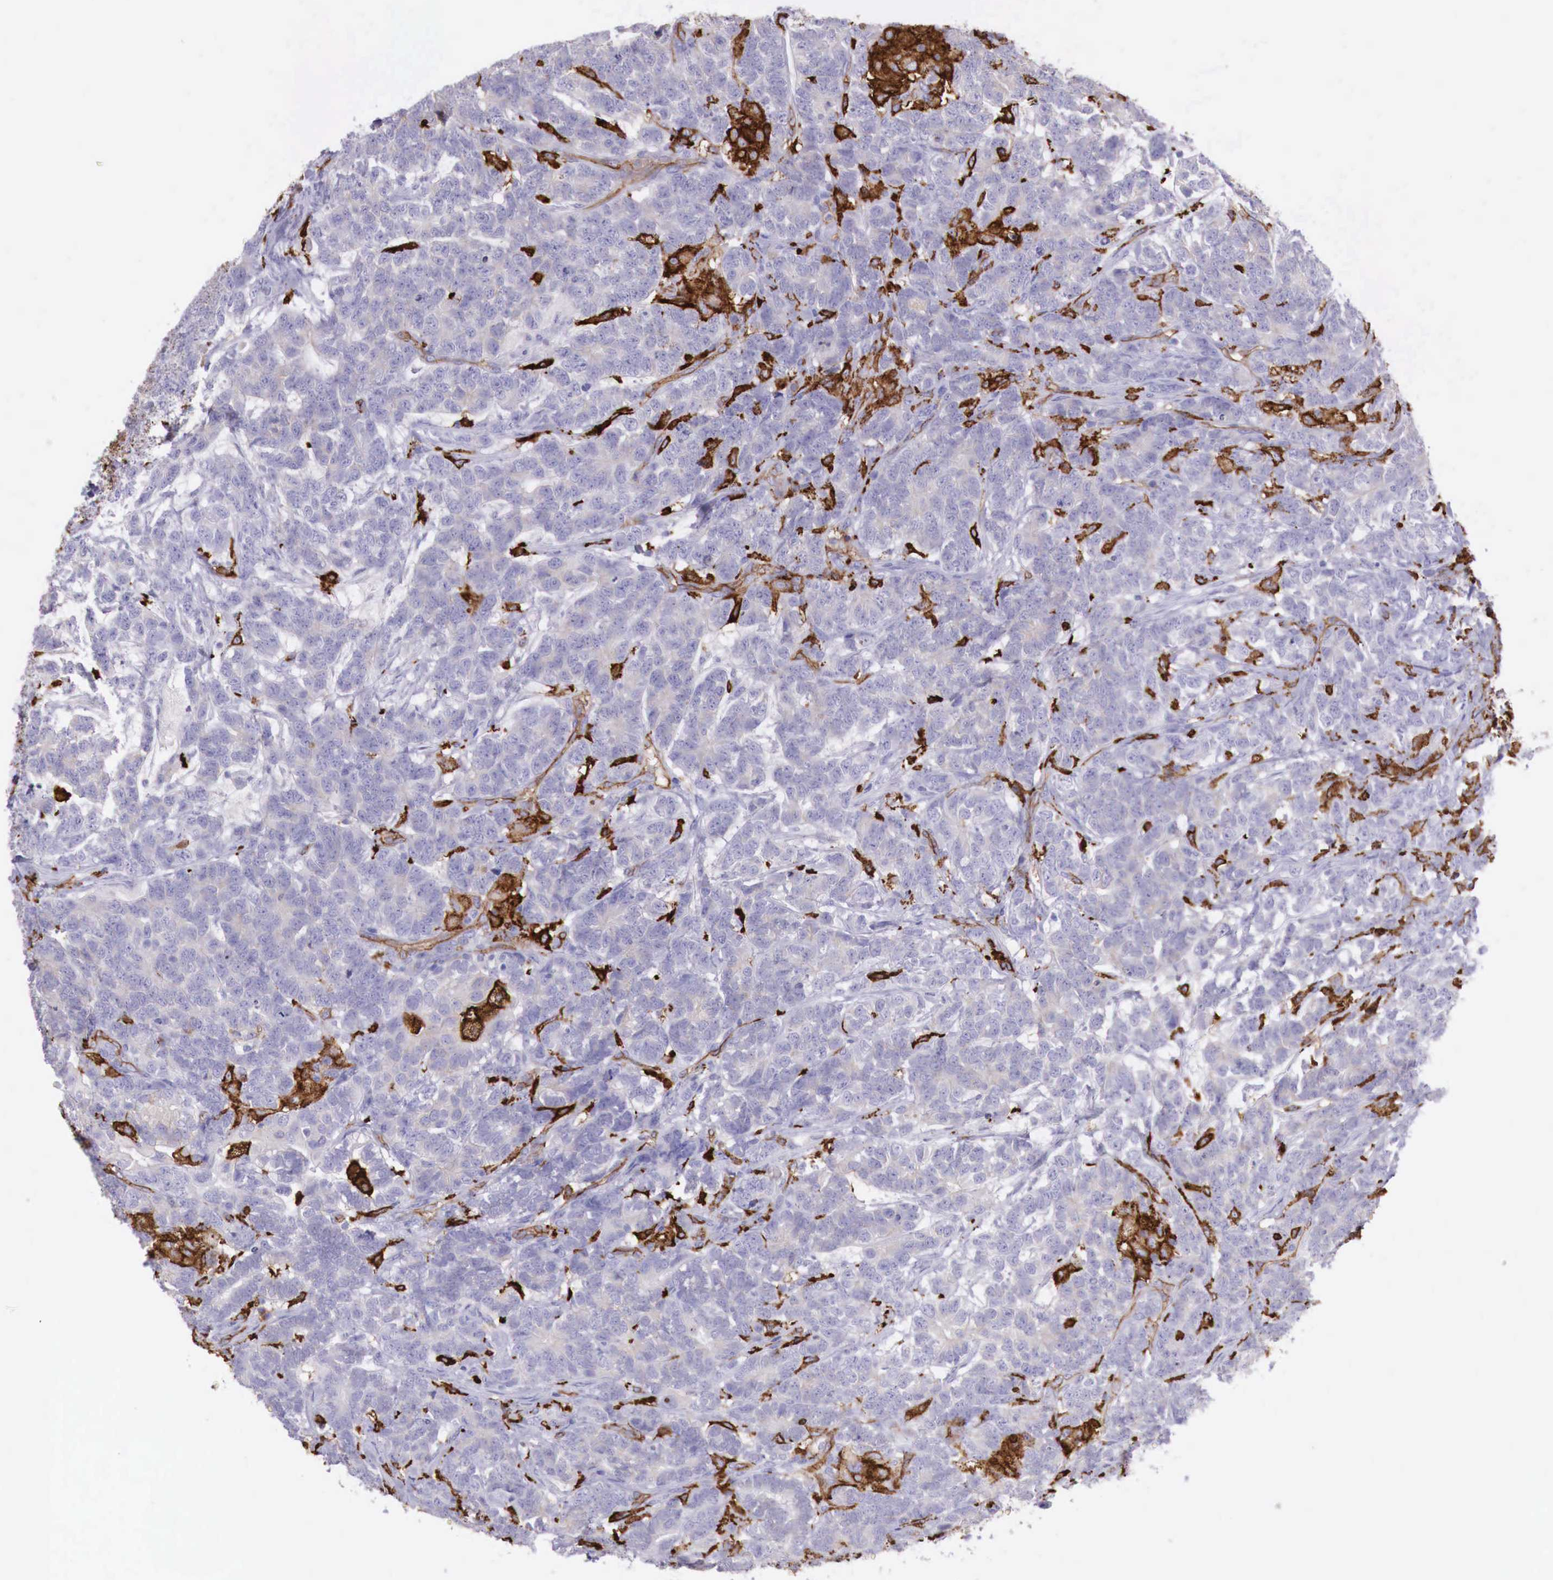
{"staining": {"intensity": "negative", "quantity": "none", "location": "none"}, "tissue": "testis cancer", "cell_type": "Tumor cells", "image_type": "cancer", "snomed": [{"axis": "morphology", "description": "Carcinoma, Embryonal, NOS"}, {"axis": "topography", "description": "Testis"}], "caption": "Histopathology image shows no significant protein positivity in tumor cells of embryonal carcinoma (testis).", "gene": "MSR1", "patient": {"sex": "male", "age": 26}}